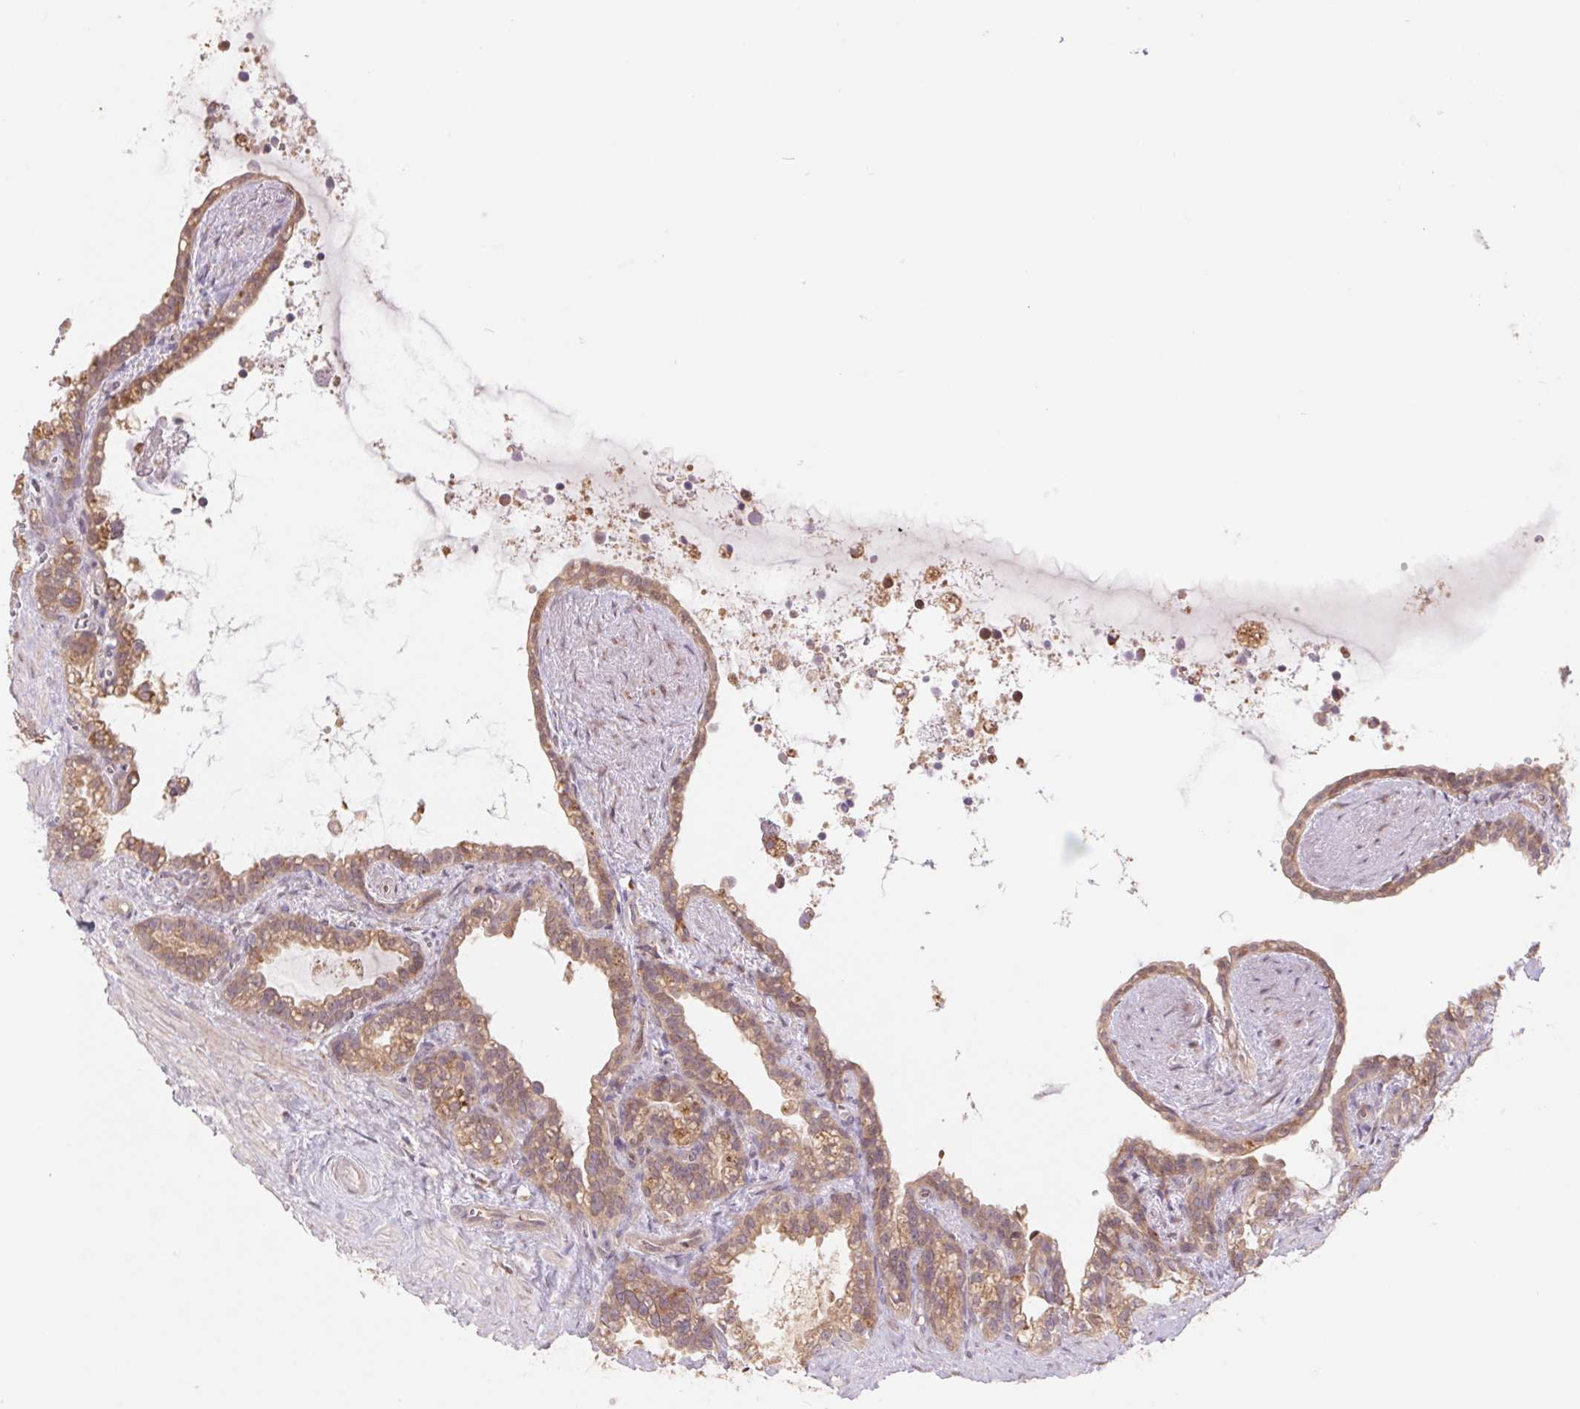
{"staining": {"intensity": "weak", "quantity": ">75%", "location": "cytoplasmic/membranous"}, "tissue": "seminal vesicle", "cell_type": "Glandular cells", "image_type": "normal", "snomed": [{"axis": "morphology", "description": "Normal tissue, NOS"}, {"axis": "topography", "description": "Seminal veicle"}], "caption": "A micrograph showing weak cytoplasmic/membranous staining in about >75% of glandular cells in unremarkable seminal vesicle, as visualized by brown immunohistochemical staining.", "gene": "RRM1", "patient": {"sex": "male", "age": 76}}